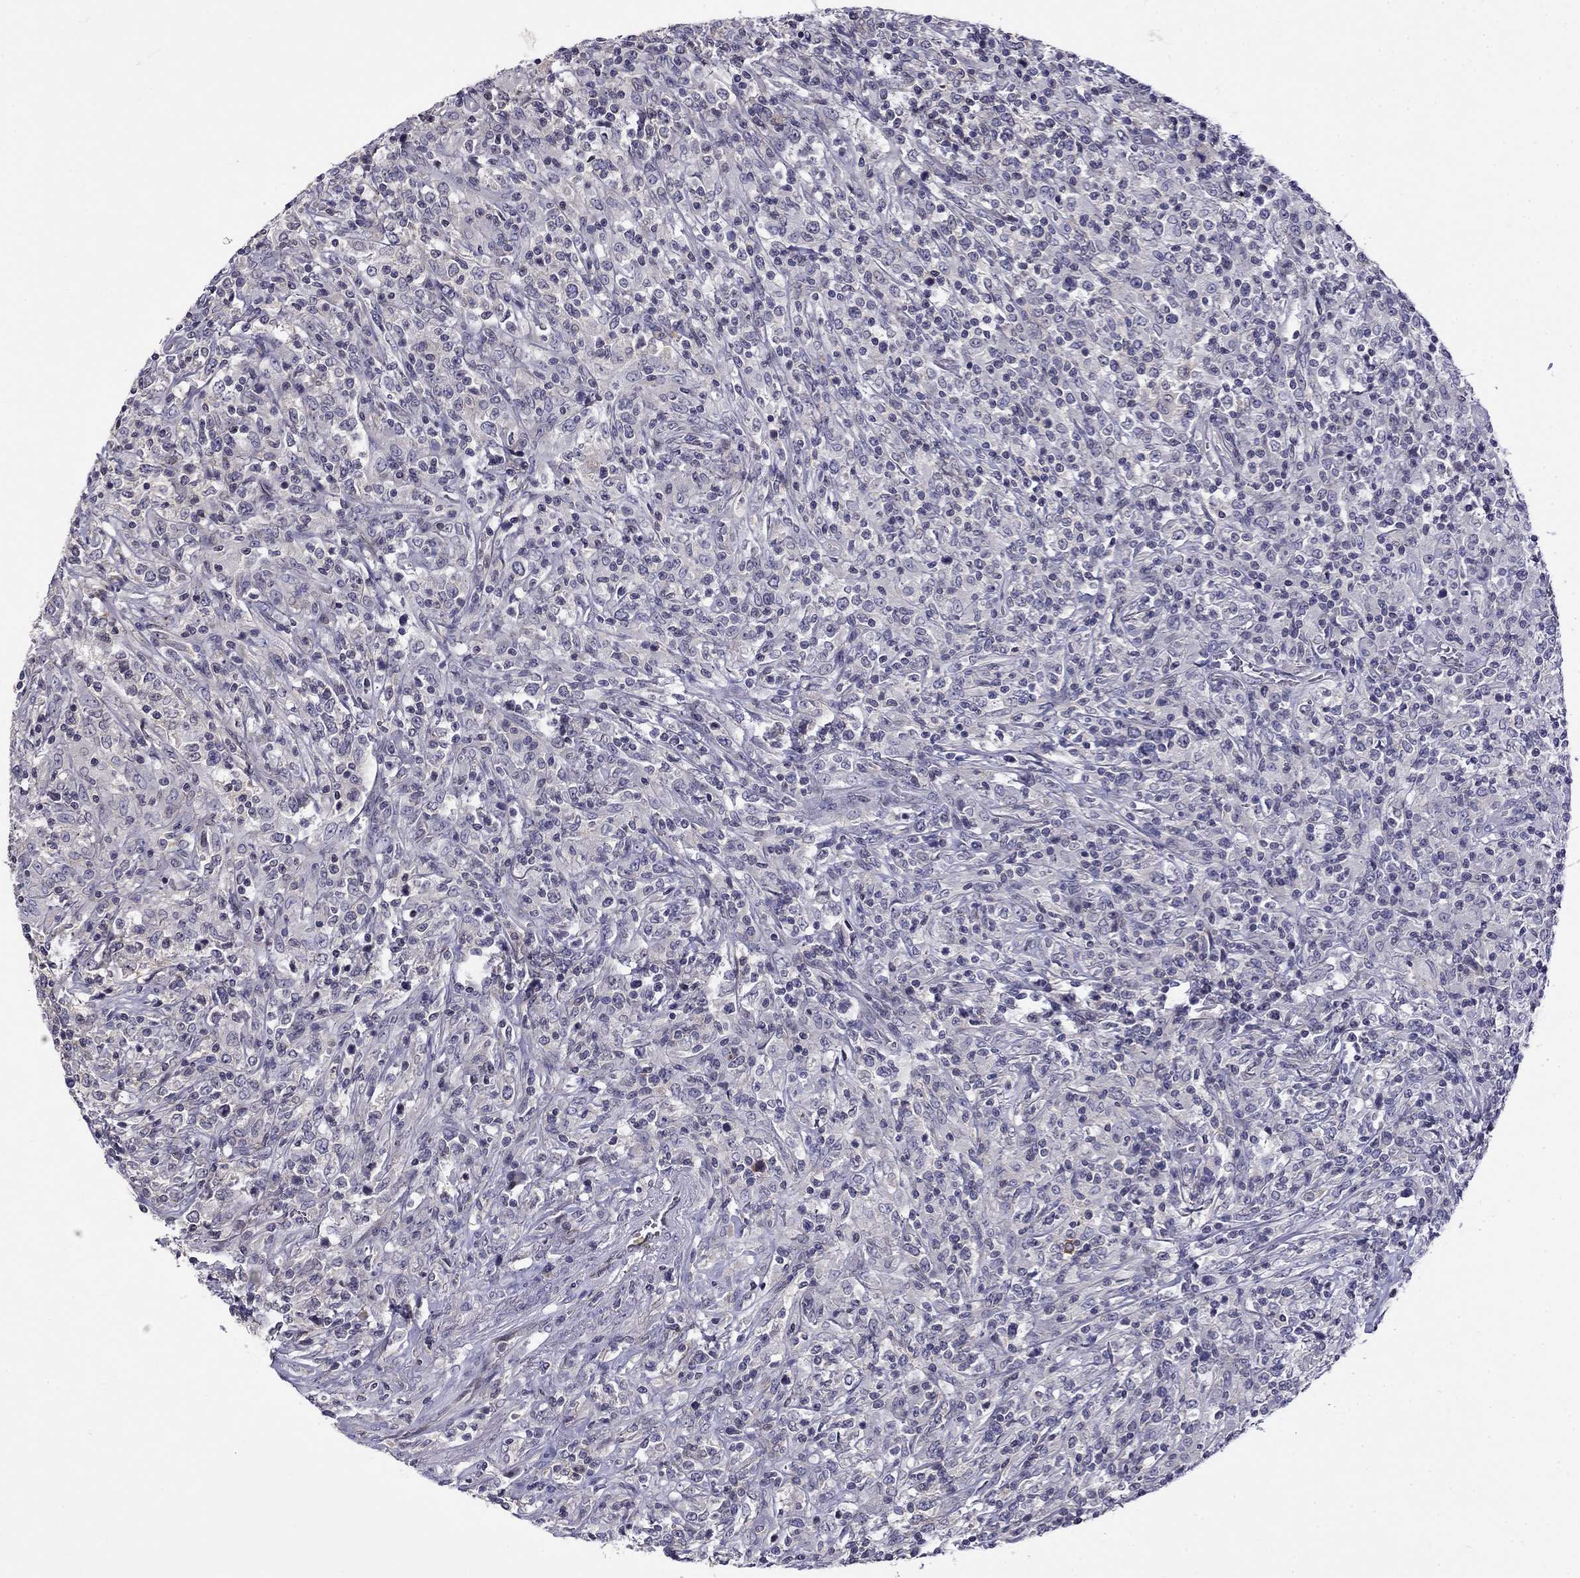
{"staining": {"intensity": "negative", "quantity": "none", "location": "none"}, "tissue": "lymphoma", "cell_type": "Tumor cells", "image_type": "cancer", "snomed": [{"axis": "morphology", "description": "Malignant lymphoma, non-Hodgkin's type, High grade"}, {"axis": "topography", "description": "Lung"}], "caption": "Immunohistochemistry (IHC) of lymphoma exhibits no expression in tumor cells.", "gene": "PRR18", "patient": {"sex": "male", "age": 79}}